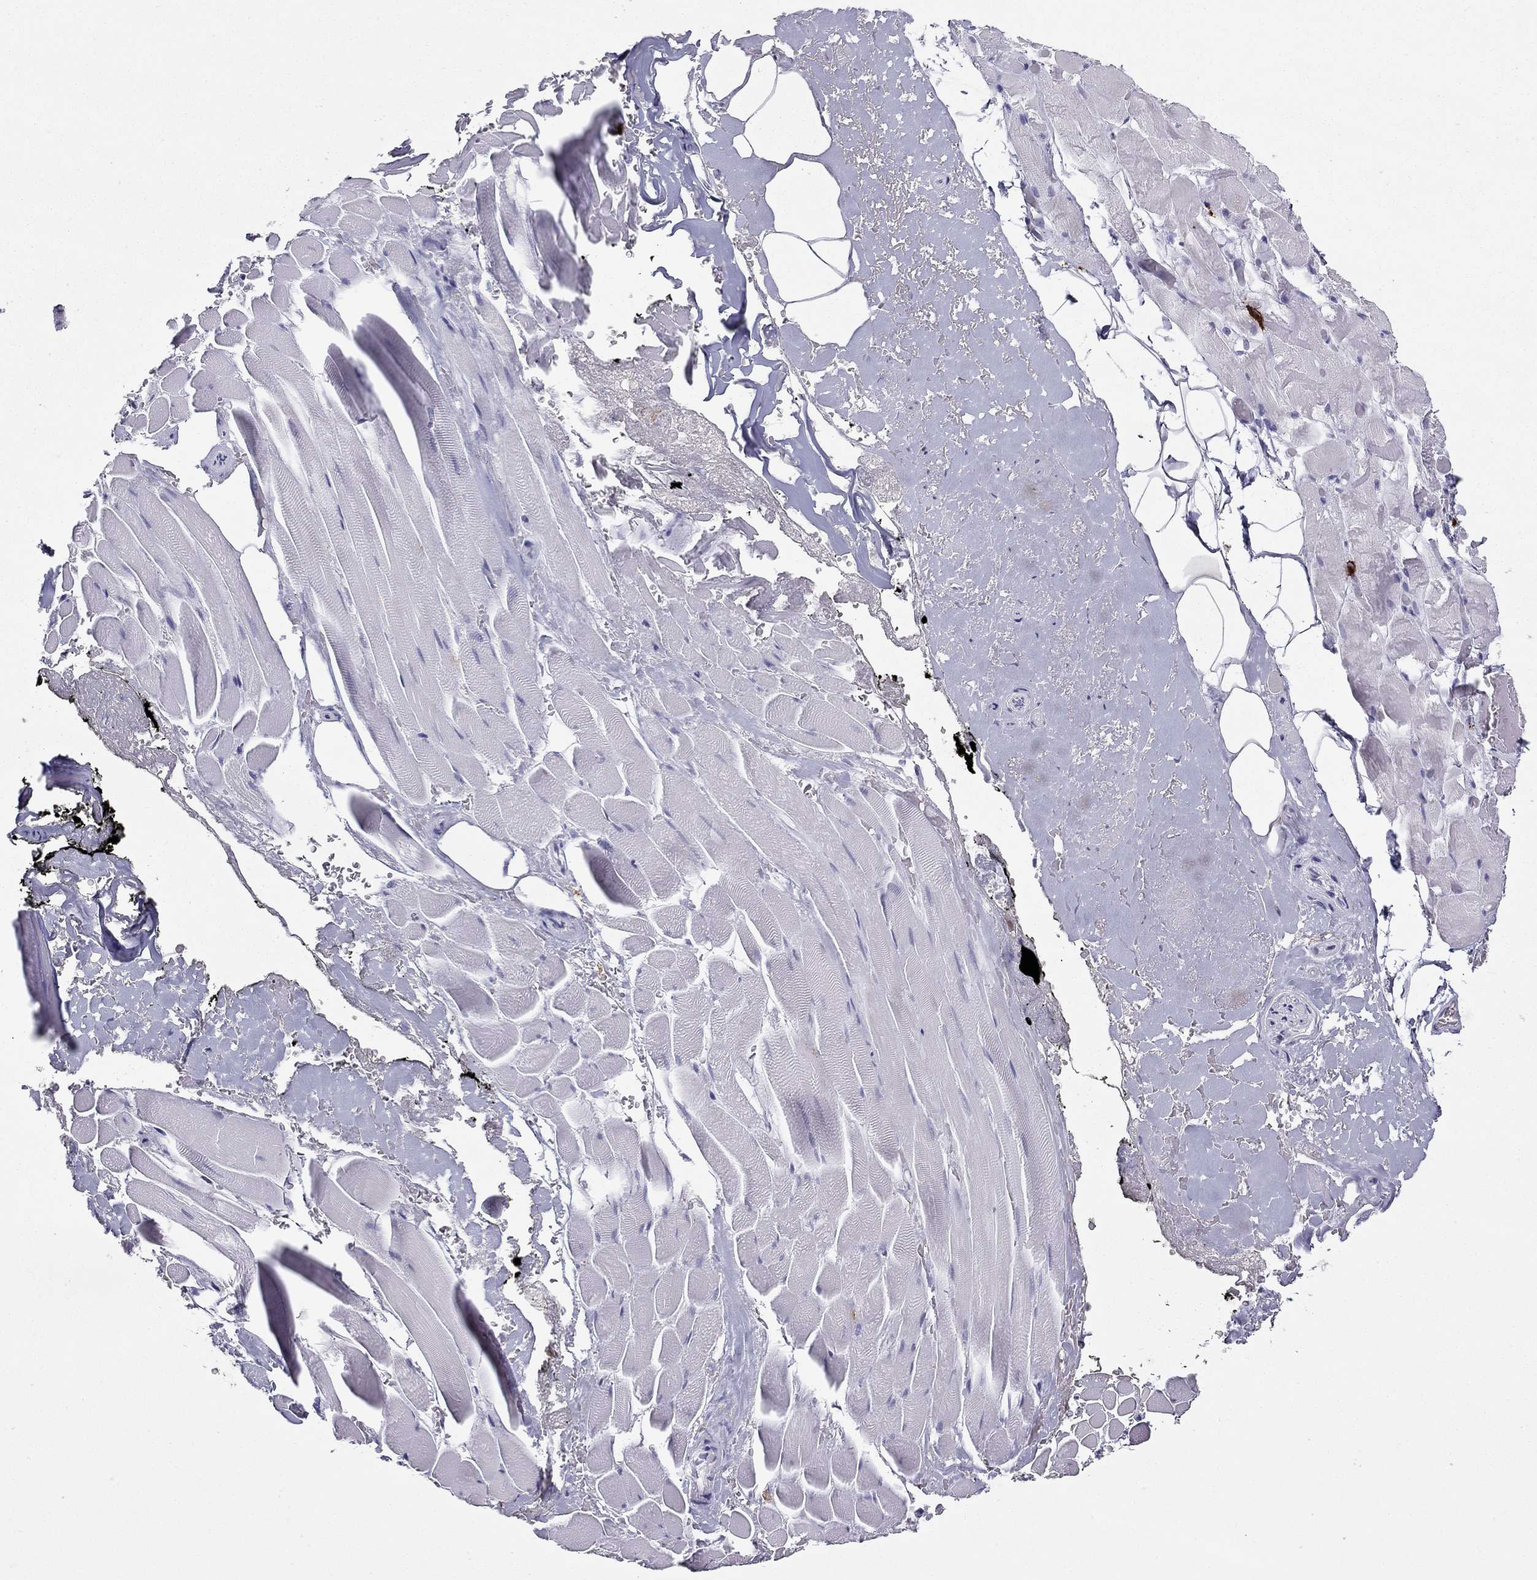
{"staining": {"intensity": "negative", "quantity": "none", "location": "none"}, "tissue": "adipose tissue", "cell_type": "Adipocytes", "image_type": "normal", "snomed": [{"axis": "morphology", "description": "Normal tissue, NOS"}, {"axis": "topography", "description": "Anal"}, {"axis": "topography", "description": "Peripheral nerve tissue"}], "caption": "Human adipose tissue stained for a protein using IHC shows no staining in adipocytes.", "gene": "IL17REL", "patient": {"sex": "male", "age": 53}}